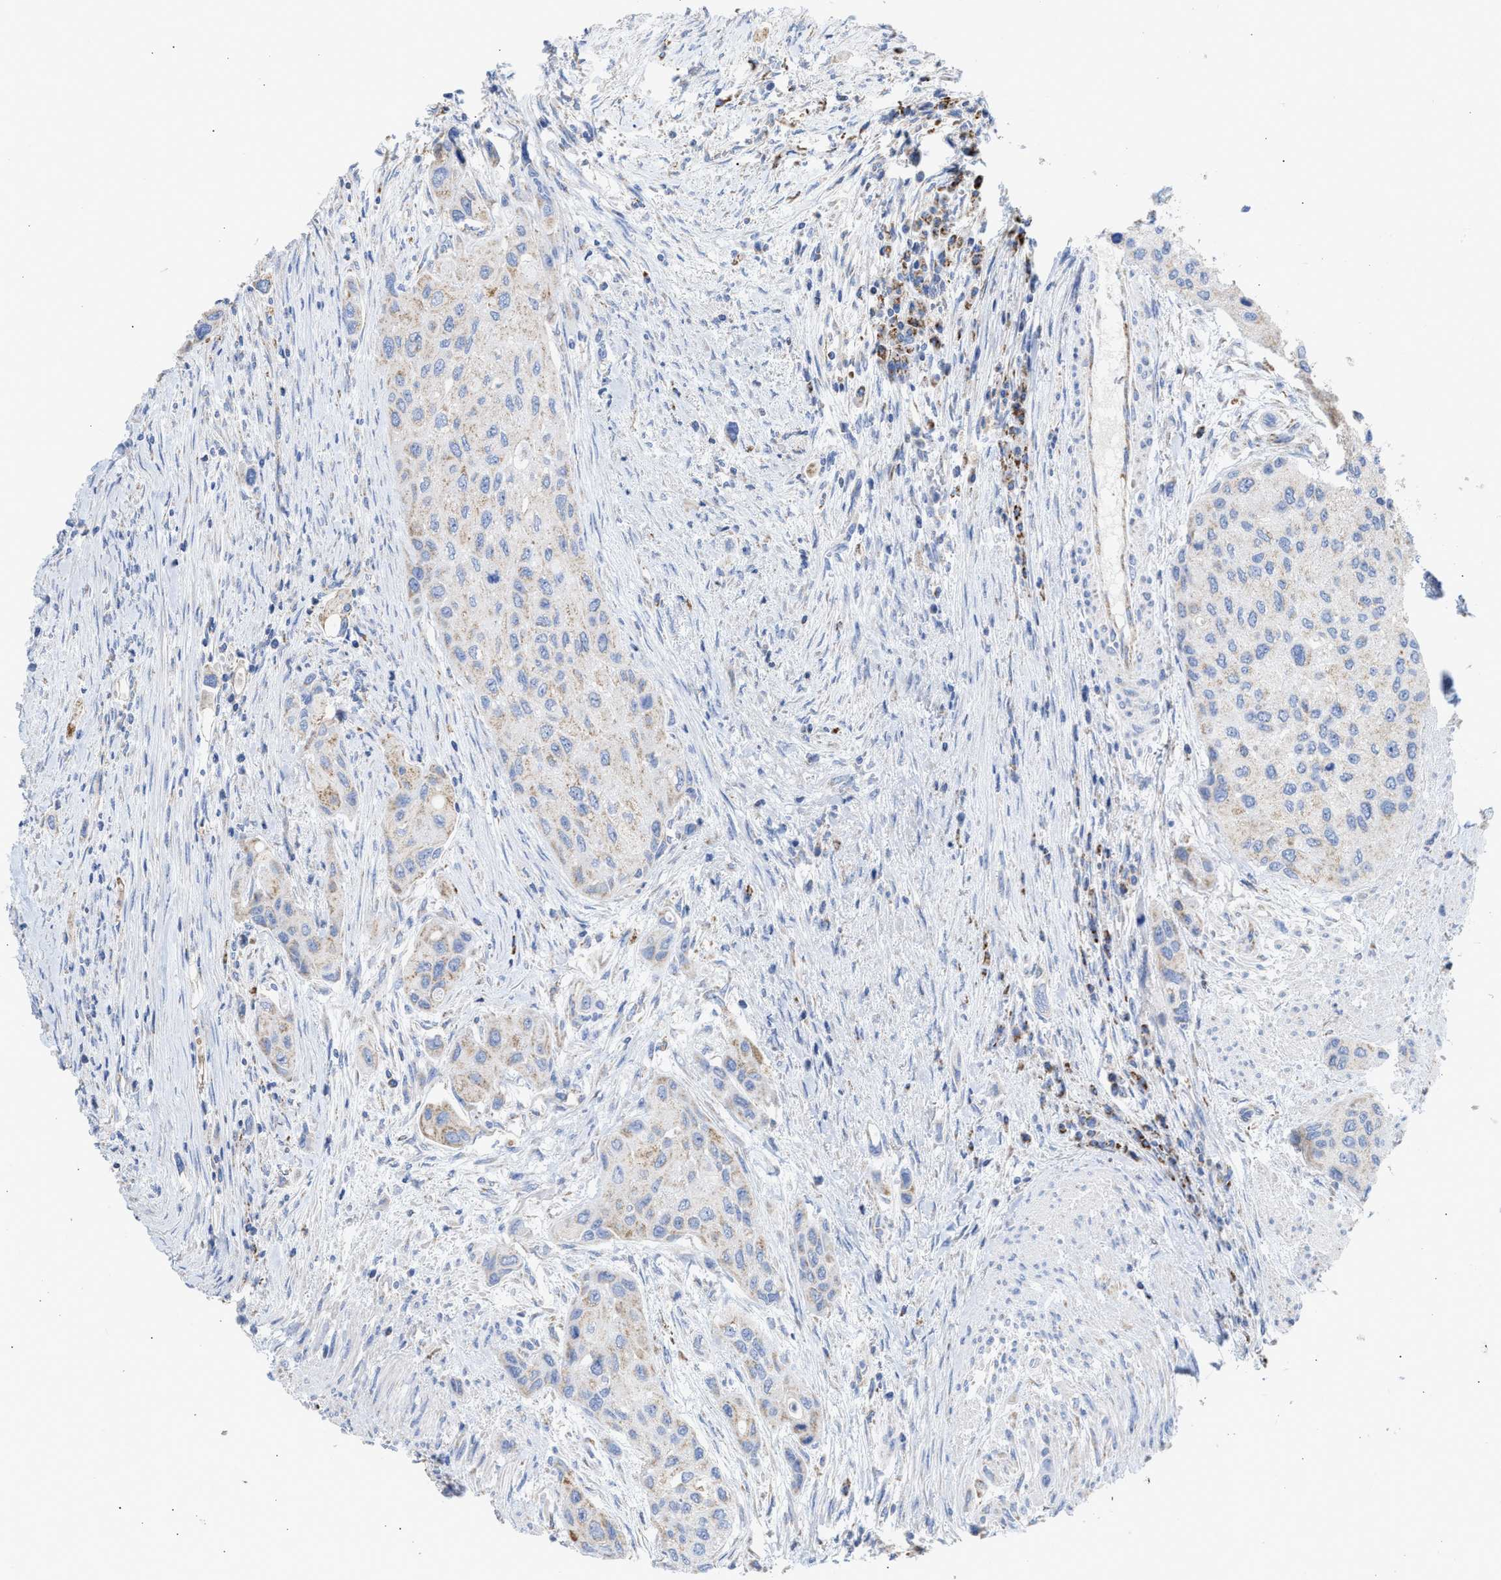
{"staining": {"intensity": "weak", "quantity": "<25%", "location": "cytoplasmic/membranous"}, "tissue": "urothelial cancer", "cell_type": "Tumor cells", "image_type": "cancer", "snomed": [{"axis": "morphology", "description": "Urothelial carcinoma, High grade"}, {"axis": "topography", "description": "Urinary bladder"}], "caption": "The image demonstrates no significant expression in tumor cells of urothelial cancer.", "gene": "ACOT13", "patient": {"sex": "female", "age": 56}}